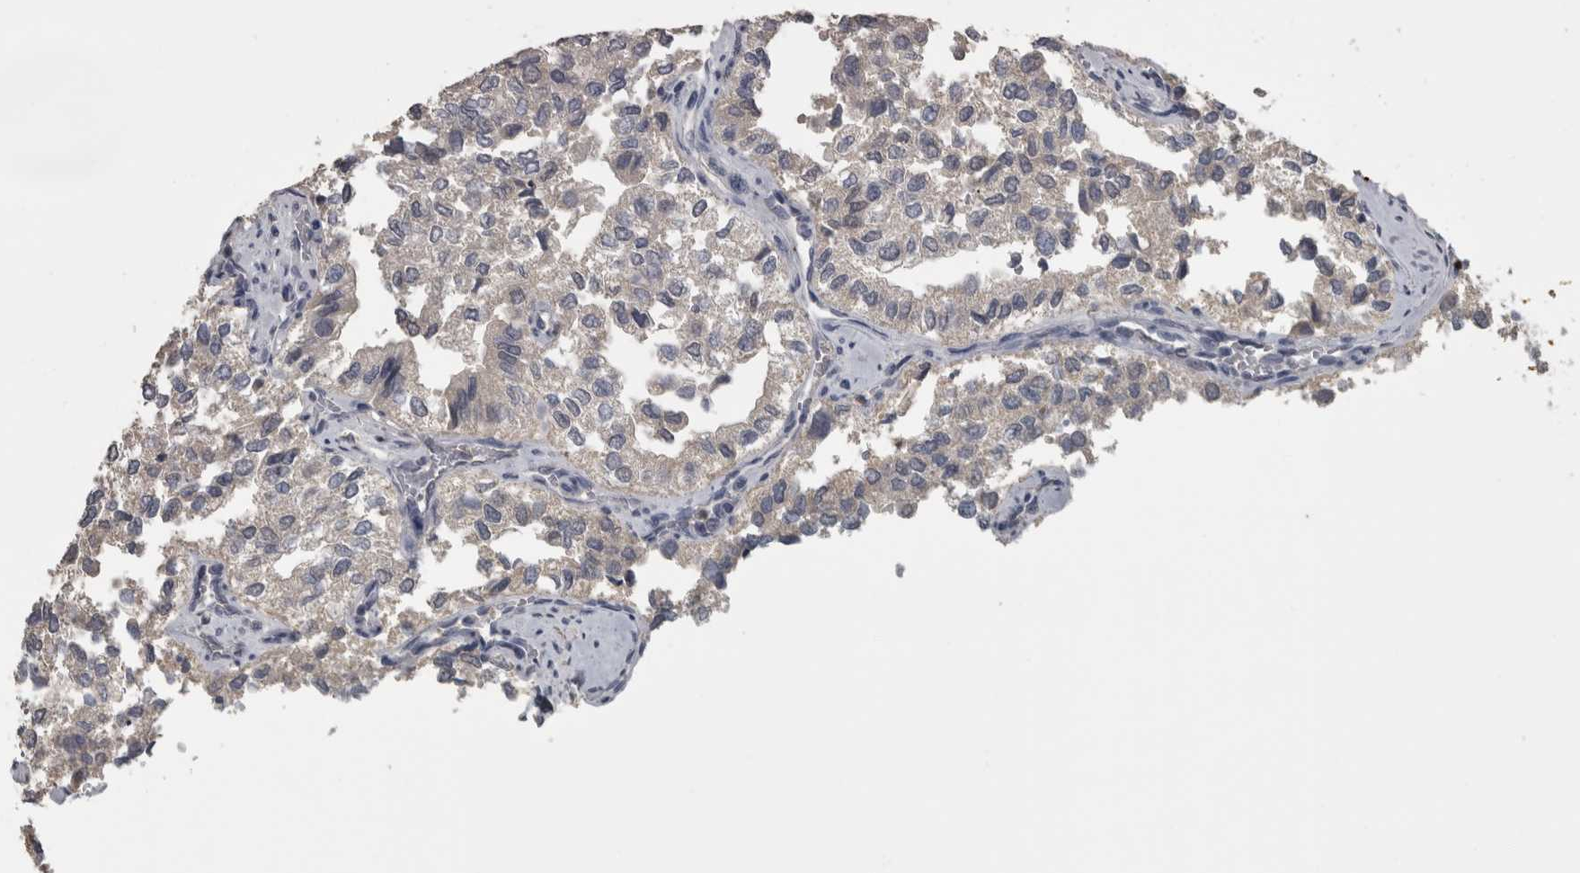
{"staining": {"intensity": "negative", "quantity": "none", "location": "none"}, "tissue": "thyroid cancer", "cell_type": "Tumor cells", "image_type": "cancer", "snomed": [{"axis": "morphology", "description": "Follicular adenoma carcinoma, NOS"}, {"axis": "topography", "description": "Thyroid gland"}], "caption": "There is no significant expression in tumor cells of thyroid cancer (follicular adenoma carcinoma).", "gene": "PIK3AP1", "patient": {"sex": "male", "age": 75}}